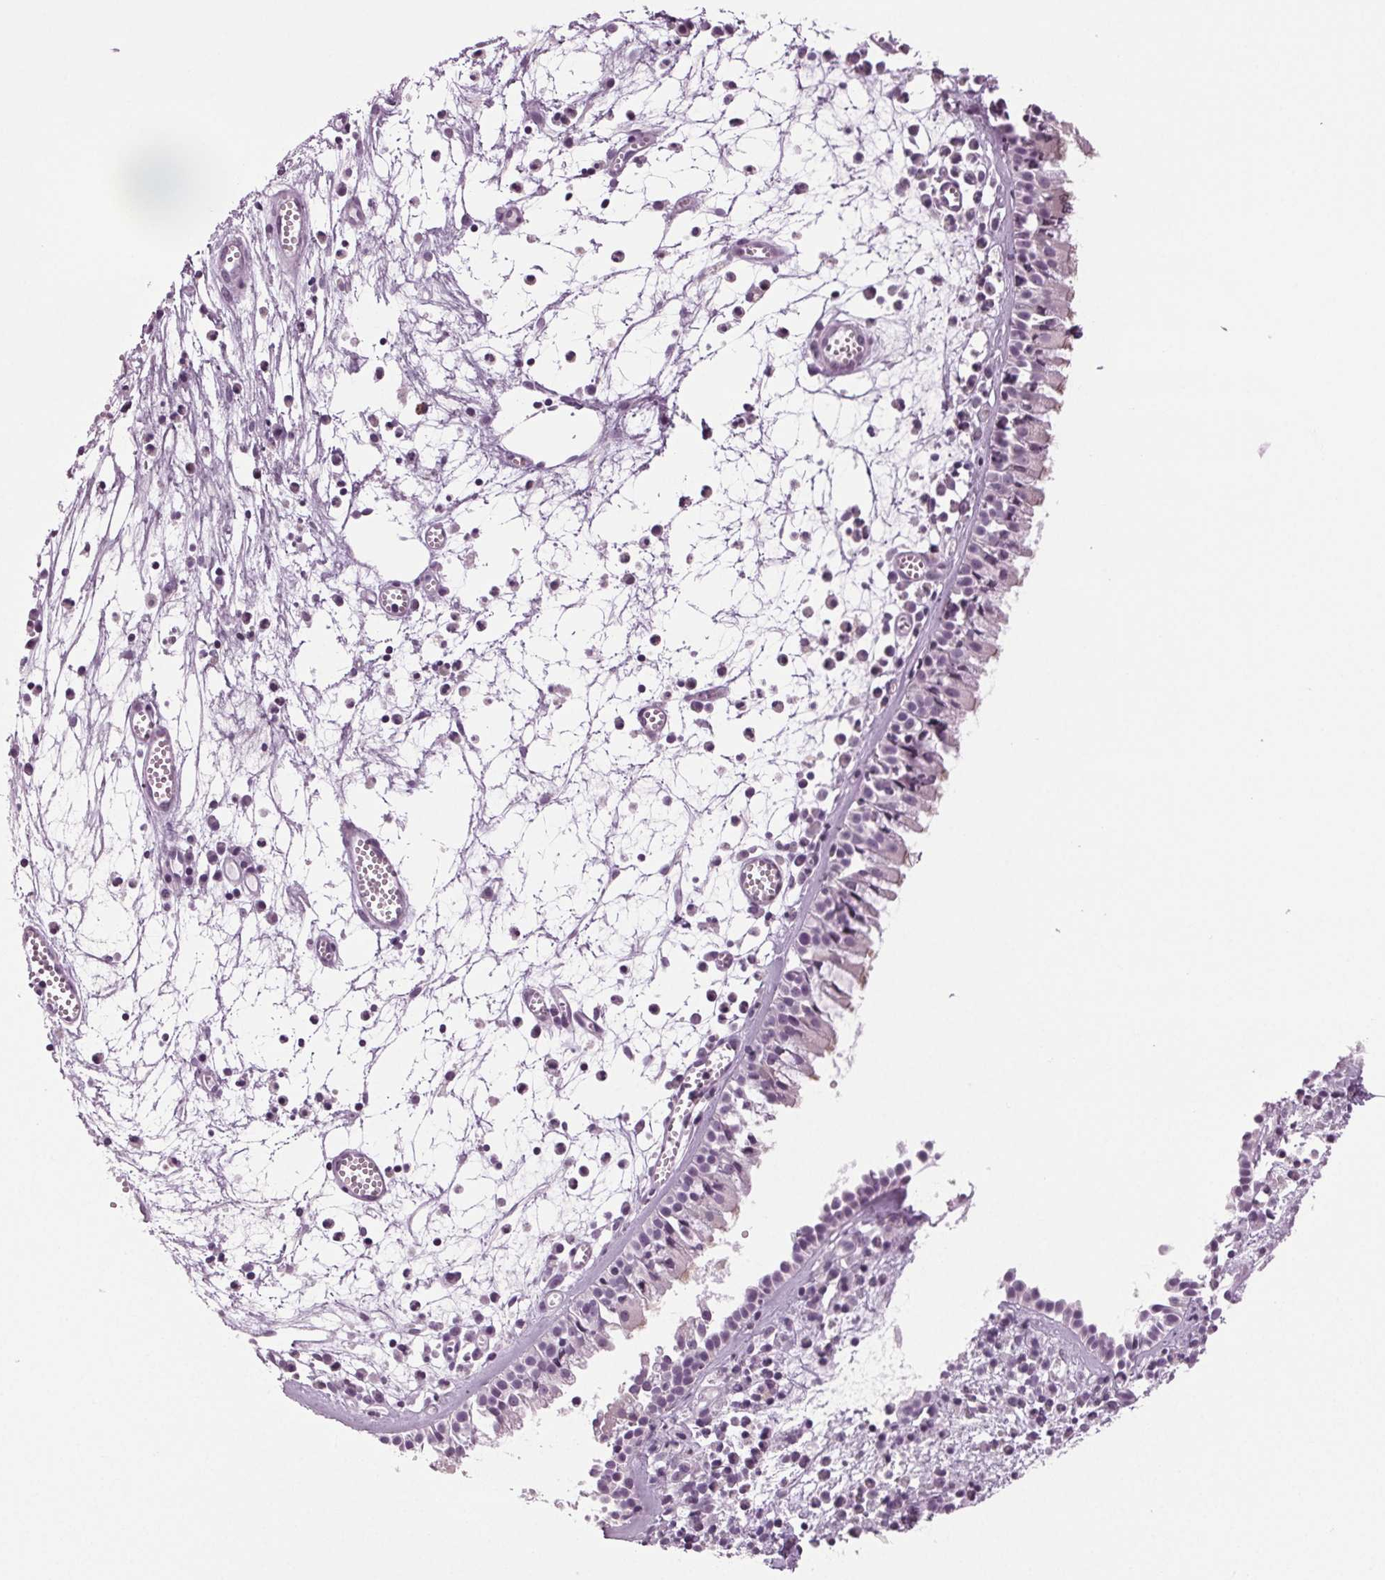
{"staining": {"intensity": "negative", "quantity": "none", "location": "none"}, "tissue": "nasopharynx", "cell_type": "Respiratory epithelial cells", "image_type": "normal", "snomed": [{"axis": "morphology", "description": "Normal tissue, NOS"}, {"axis": "topography", "description": "Nasopharynx"}], "caption": "This is an IHC image of normal human nasopharynx. There is no expression in respiratory epithelial cells.", "gene": "DNAH12", "patient": {"sex": "female", "age": 52}}